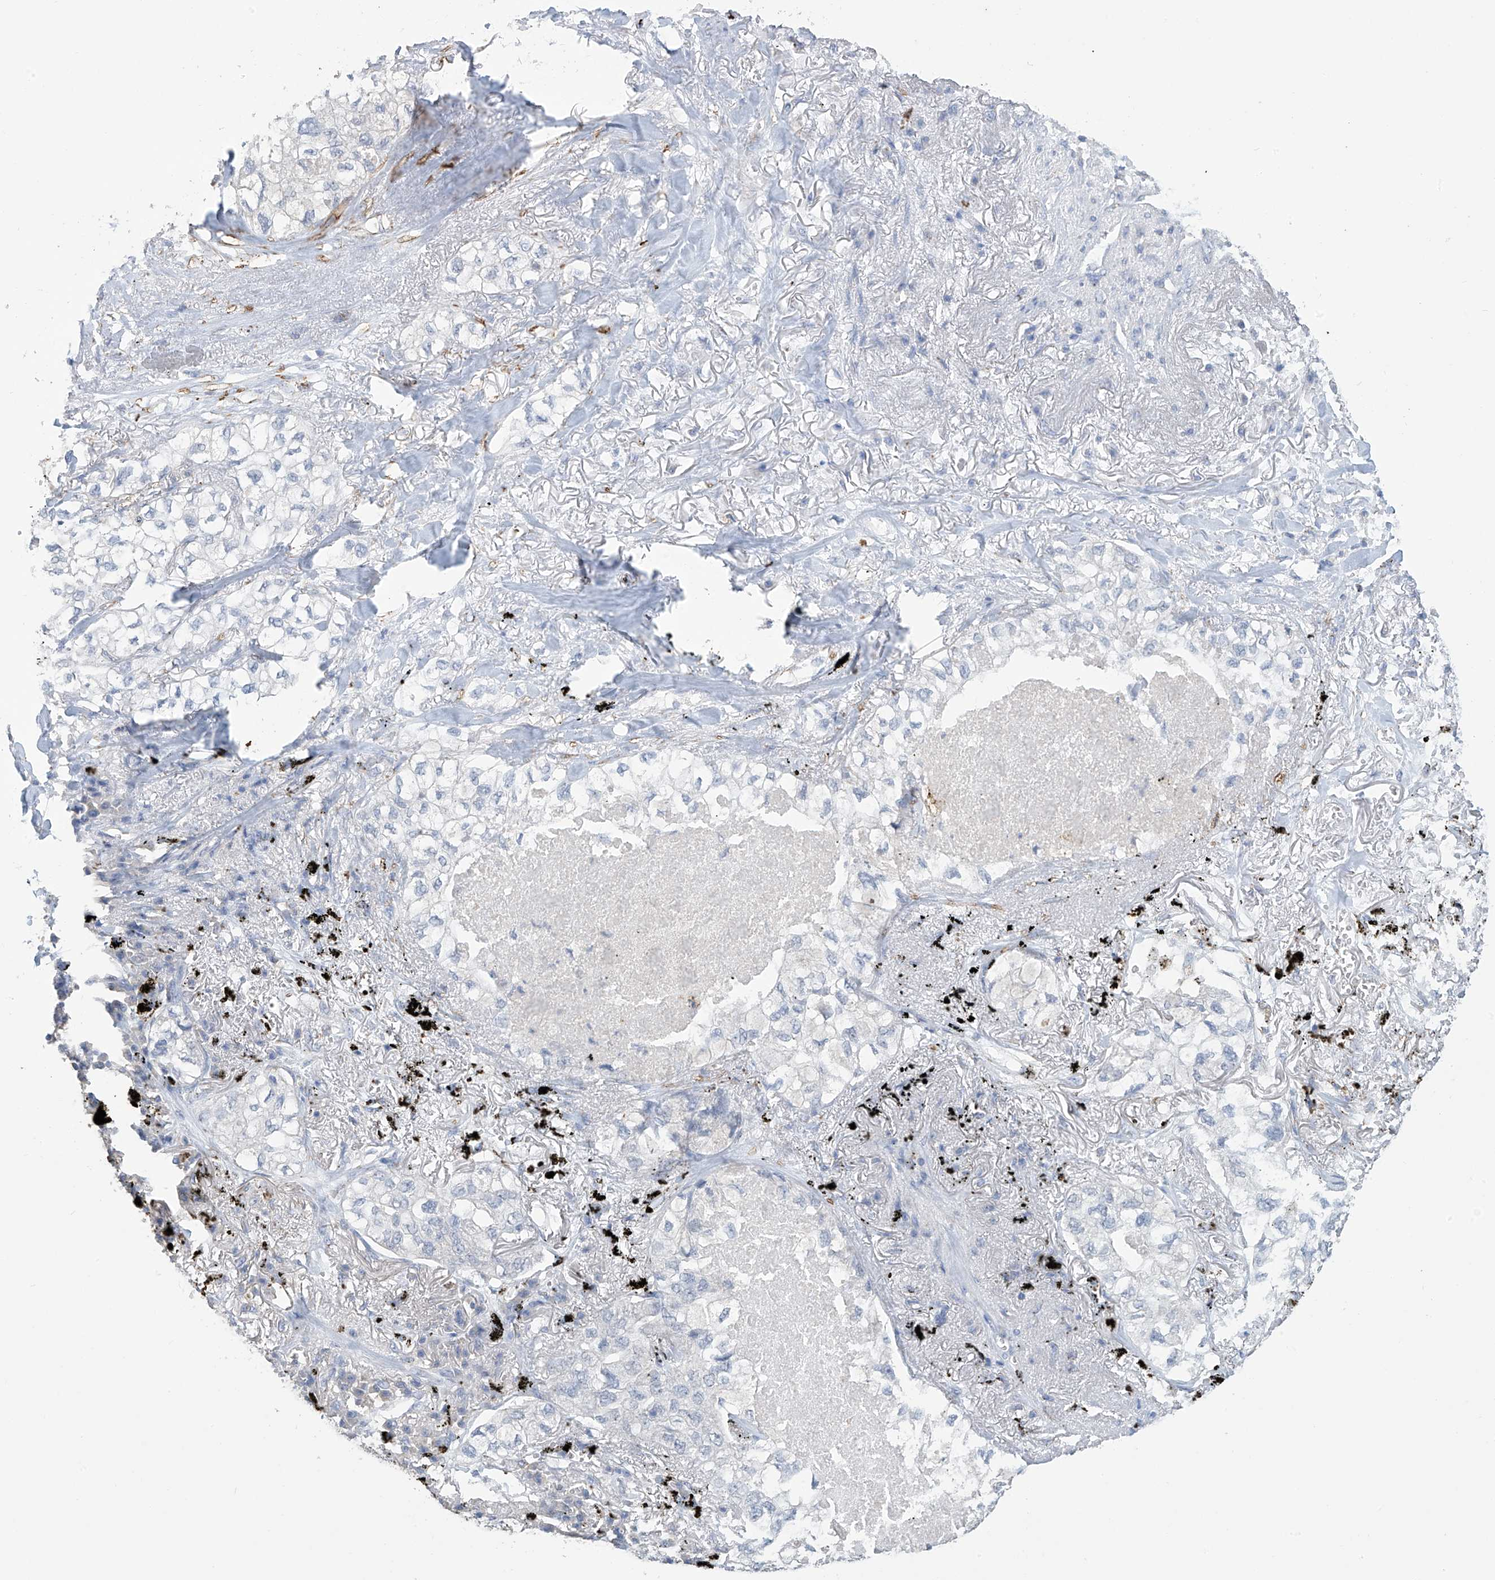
{"staining": {"intensity": "negative", "quantity": "none", "location": "none"}, "tissue": "lung cancer", "cell_type": "Tumor cells", "image_type": "cancer", "snomed": [{"axis": "morphology", "description": "Adenocarcinoma, NOS"}, {"axis": "topography", "description": "Lung"}], "caption": "Lung cancer (adenocarcinoma) stained for a protein using immunohistochemistry (IHC) demonstrates no expression tumor cells.", "gene": "OGT", "patient": {"sex": "male", "age": 65}}